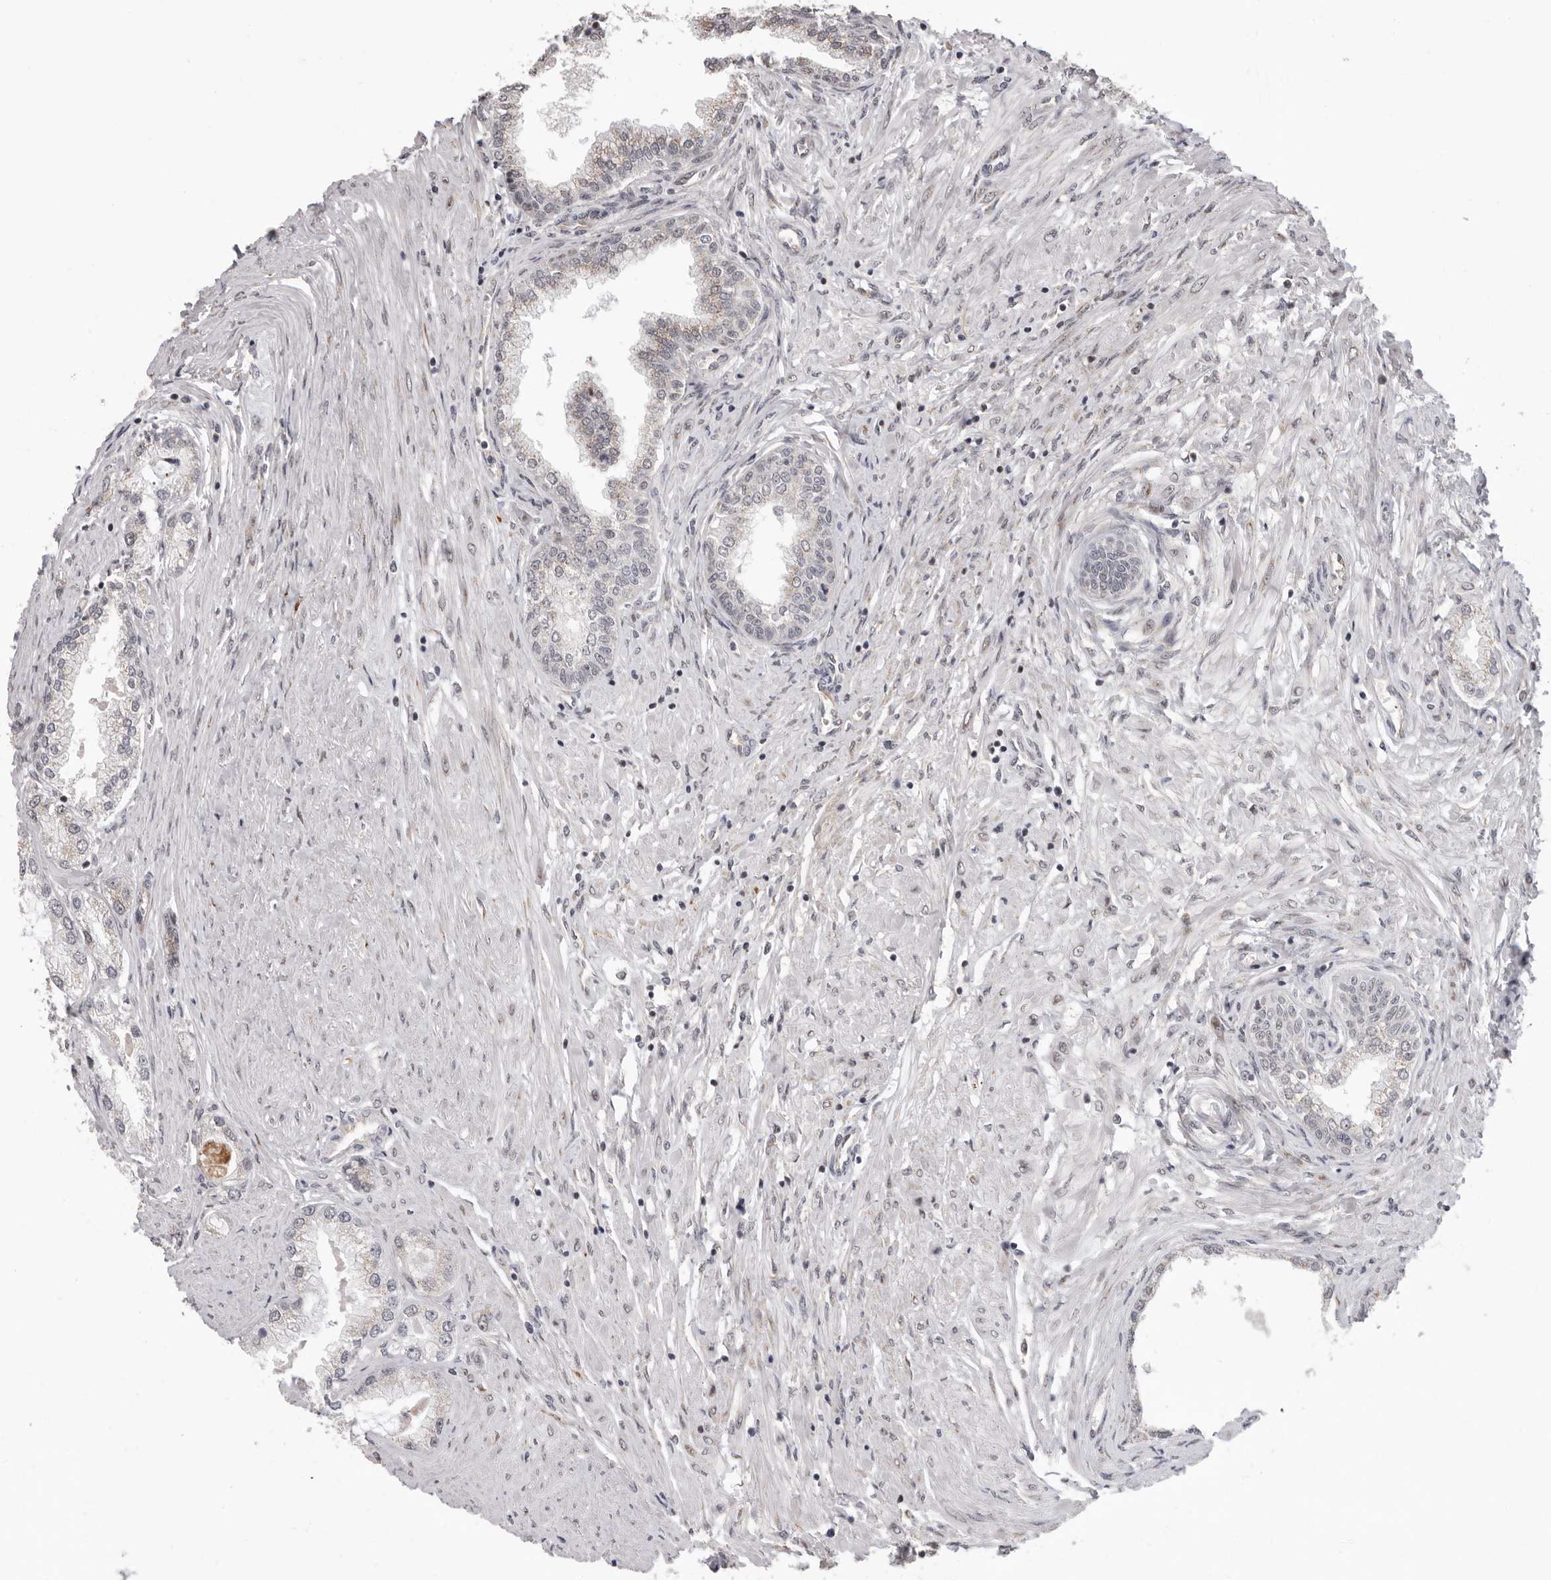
{"staining": {"intensity": "negative", "quantity": "none", "location": "none"}, "tissue": "prostate cancer", "cell_type": "Tumor cells", "image_type": "cancer", "snomed": [{"axis": "morphology", "description": "Adenocarcinoma, Low grade"}, {"axis": "topography", "description": "Prostate"}], "caption": "Tumor cells show no significant expression in prostate cancer (low-grade adenocarcinoma).", "gene": "RALGPS2", "patient": {"sex": "male", "age": 62}}